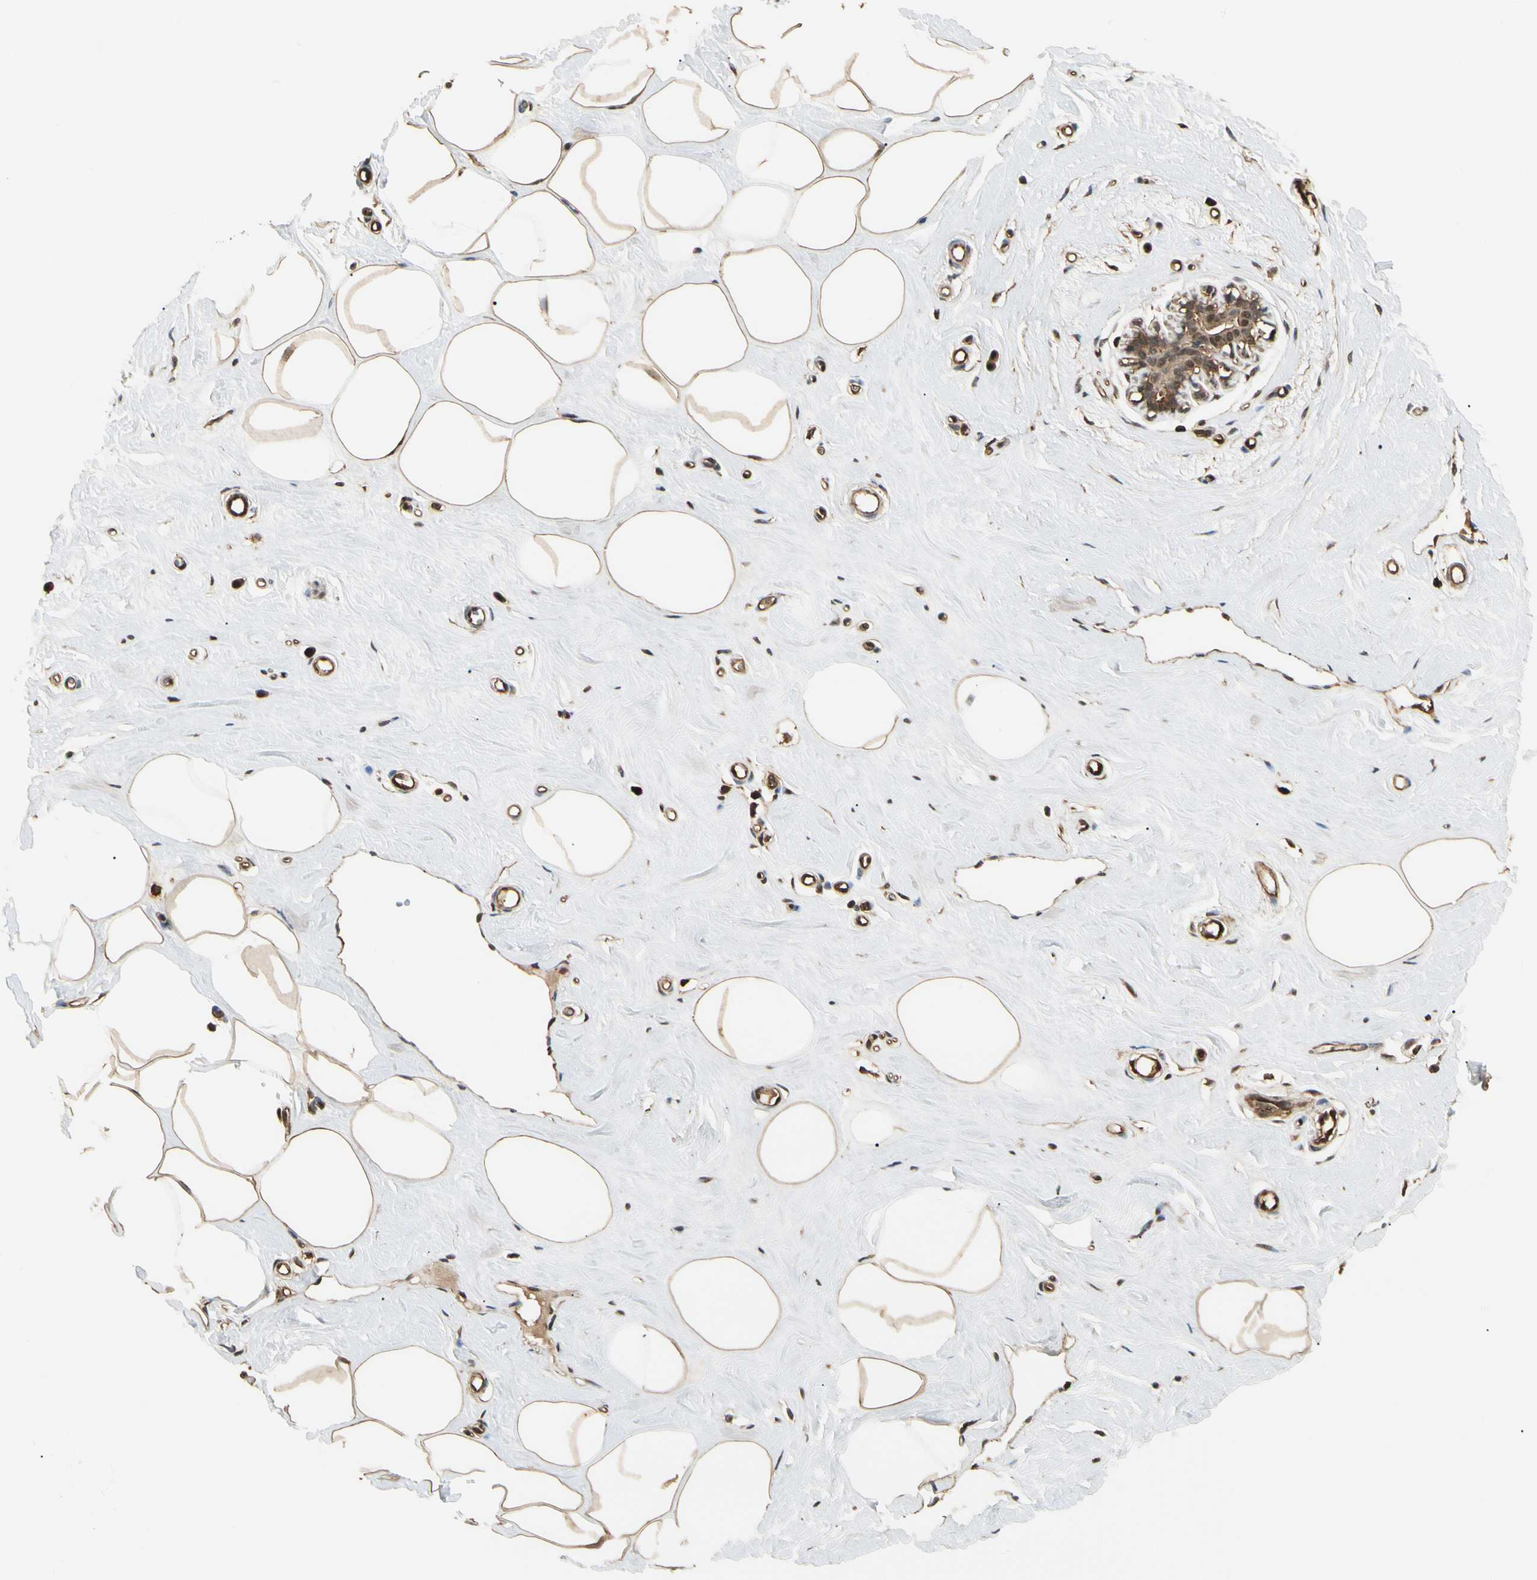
{"staining": {"intensity": "moderate", "quantity": ">75%", "location": "cytoplasmic/membranous"}, "tissue": "breast", "cell_type": "Adipocytes", "image_type": "normal", "snomed": [{"axis": "morphology", "description": "Normal tissue, NOS"}, {"axis": "topography", "description": "Breast"}], "caption": "Immunohistochemical staining of normal human breast exhibits moderate cytoplasmic/membranous protein positivity in about >75% of adipocytes.", "gene": "YWHAE", "patient": {"sex": "female", "age": 45}}